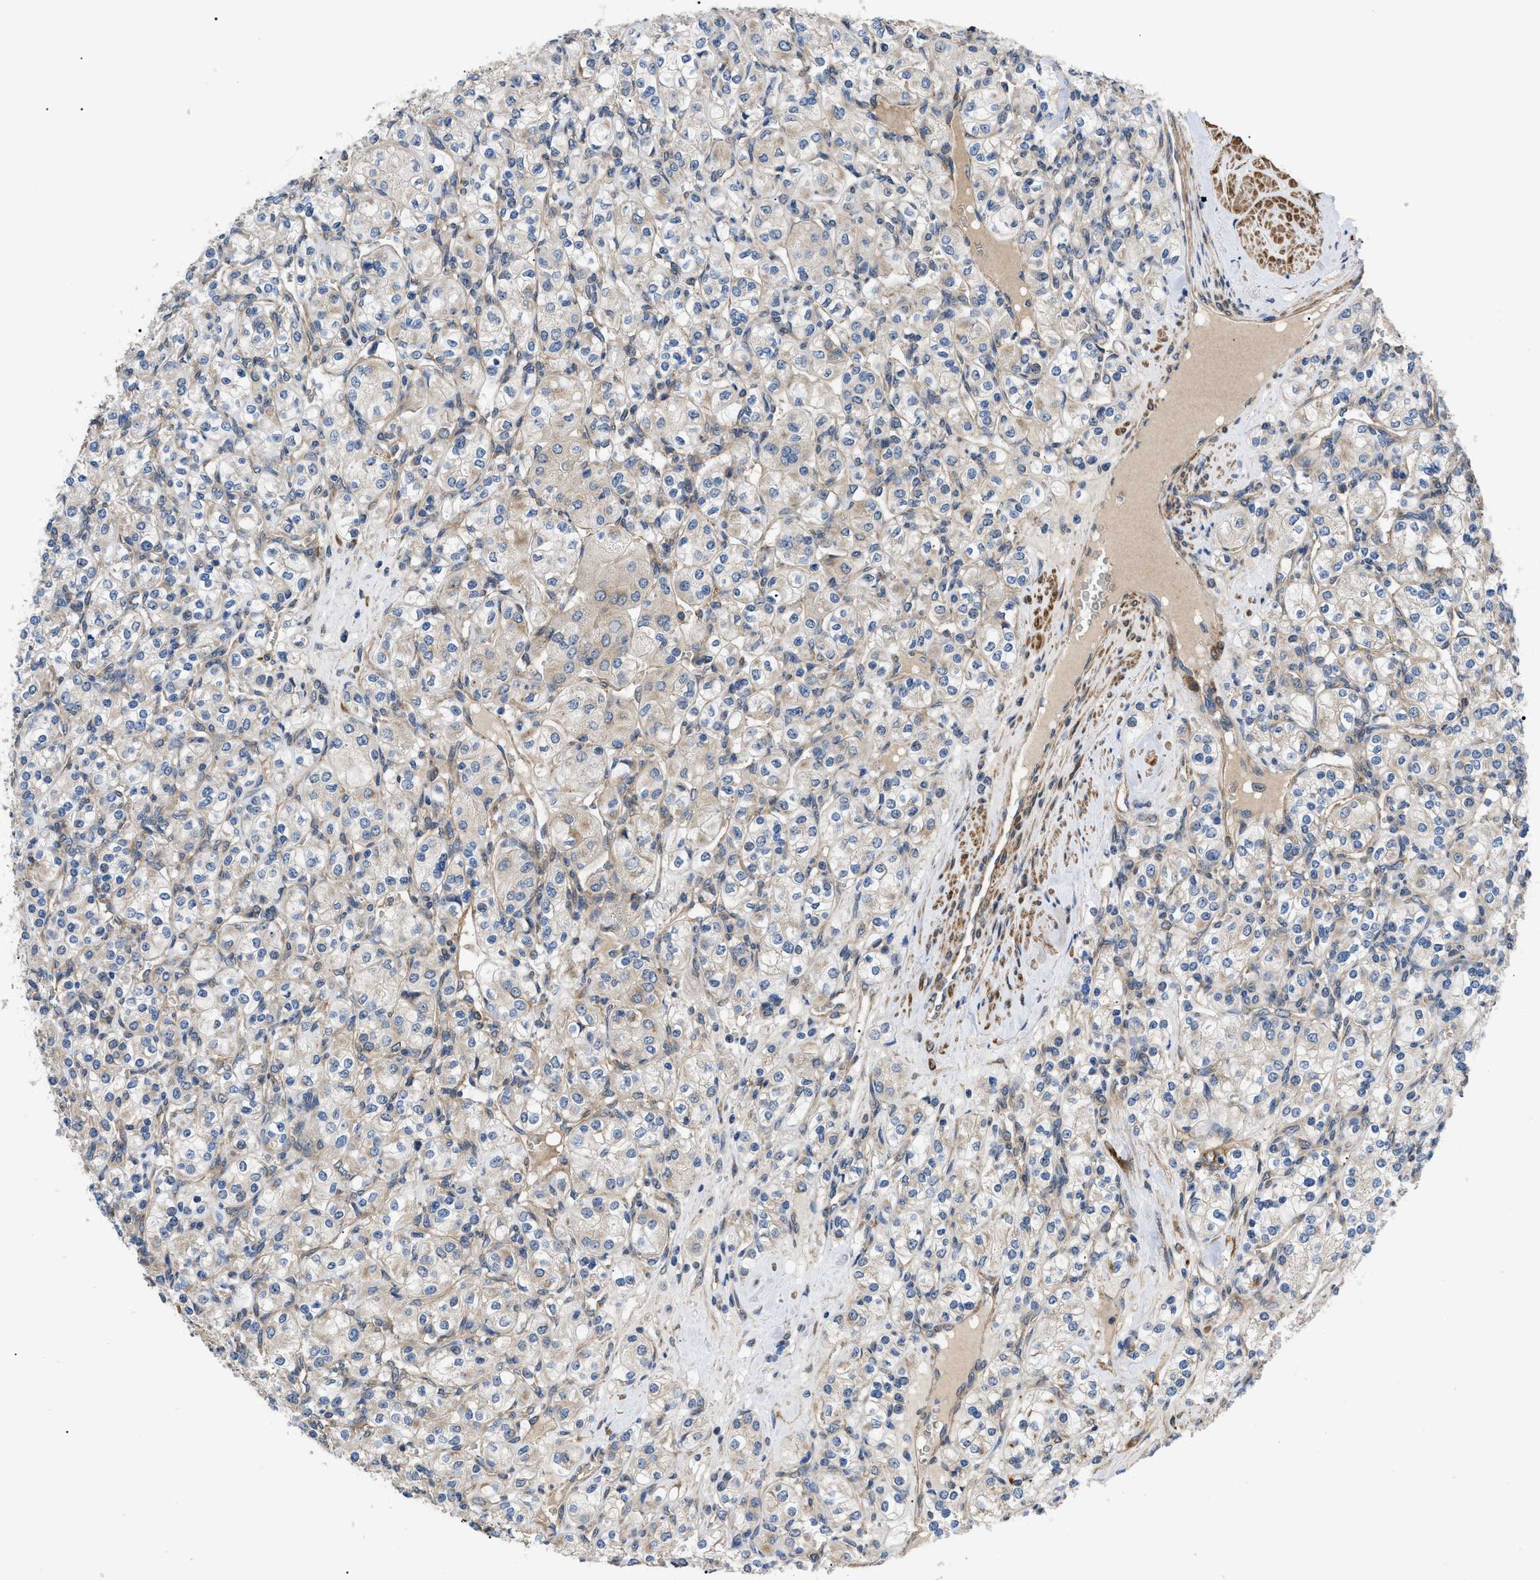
{"staining": {"intensity": "weak", "quantity": "<25%", "location": "cytoplasmic/membranous"}, "tissue": "renal cancer", "cell_type": "Tumor cells", "image_type": "cancer", "snomed": [{"axis": "morphology", "description": "Adenocarcinoma, NOS"}, {"axis": "topography", "description": "Kidney"}], "caption": "DAB immunohistochemical staining of renal cancer exhibits no significant expression in tumor cells.", "gene": "MYO10", "patient": {"sex": "male", "age": 77}}